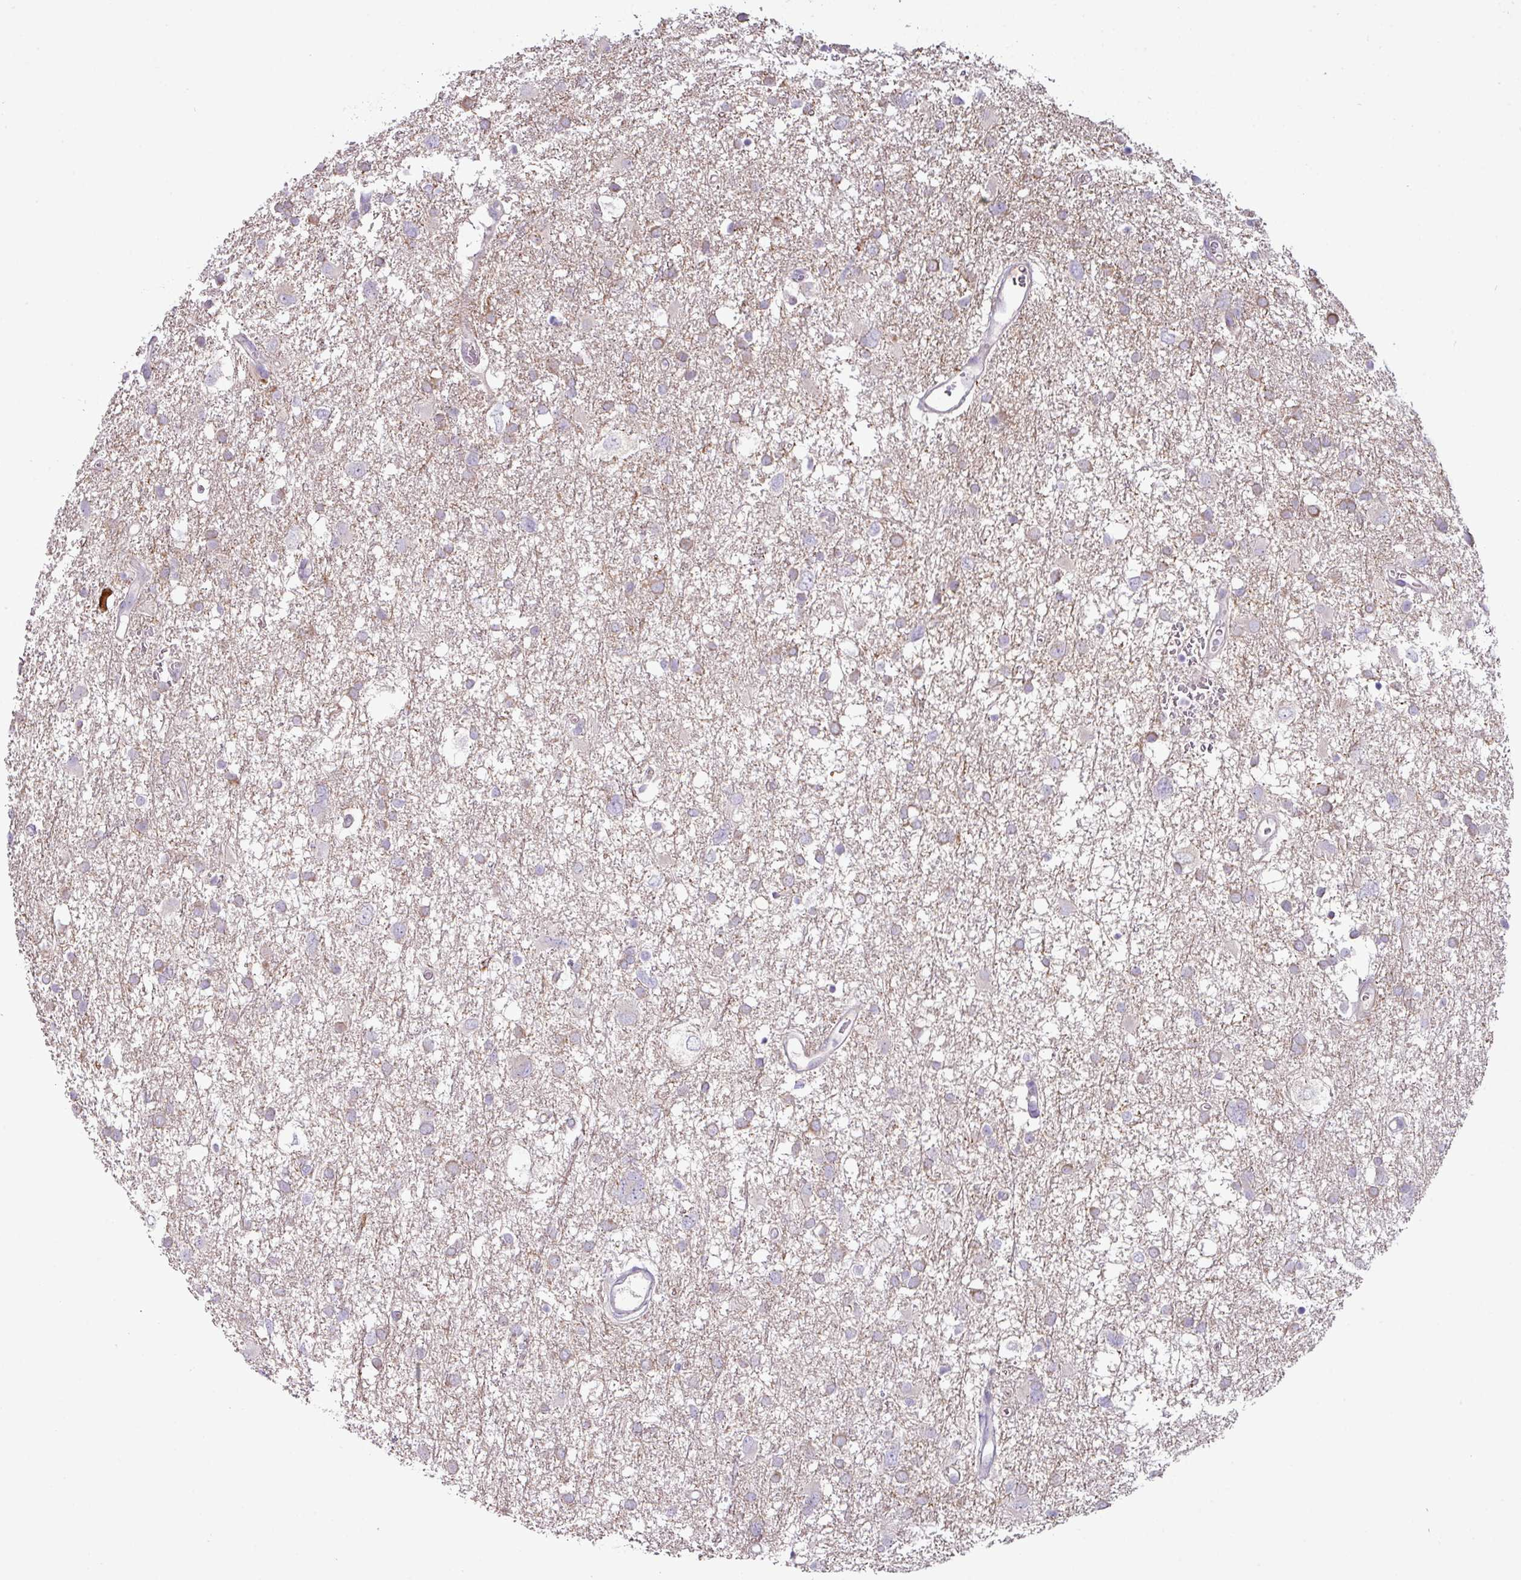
{"staining": {"intensity": "negative", "quantity": "none", "location": "none"}, "tissue": "glioma", "cell_type": "Tumor cells", "image_type": "cancer", "snomed": [{"axis": "morphology", "description": "Glioma, malignant, High grade"}, {"axis": "topography", "description": "Brain"}], "caption": "DAB (3,3'-diaminobenzidine) immunohistochemical staining of human glioma demonstrates no significant expression in tumor cells. (Immunohistochemistry, brightfield microscopy, high magnification).", "gene": "ZNF524", "patient": {"sex": "male", "age": 61}}